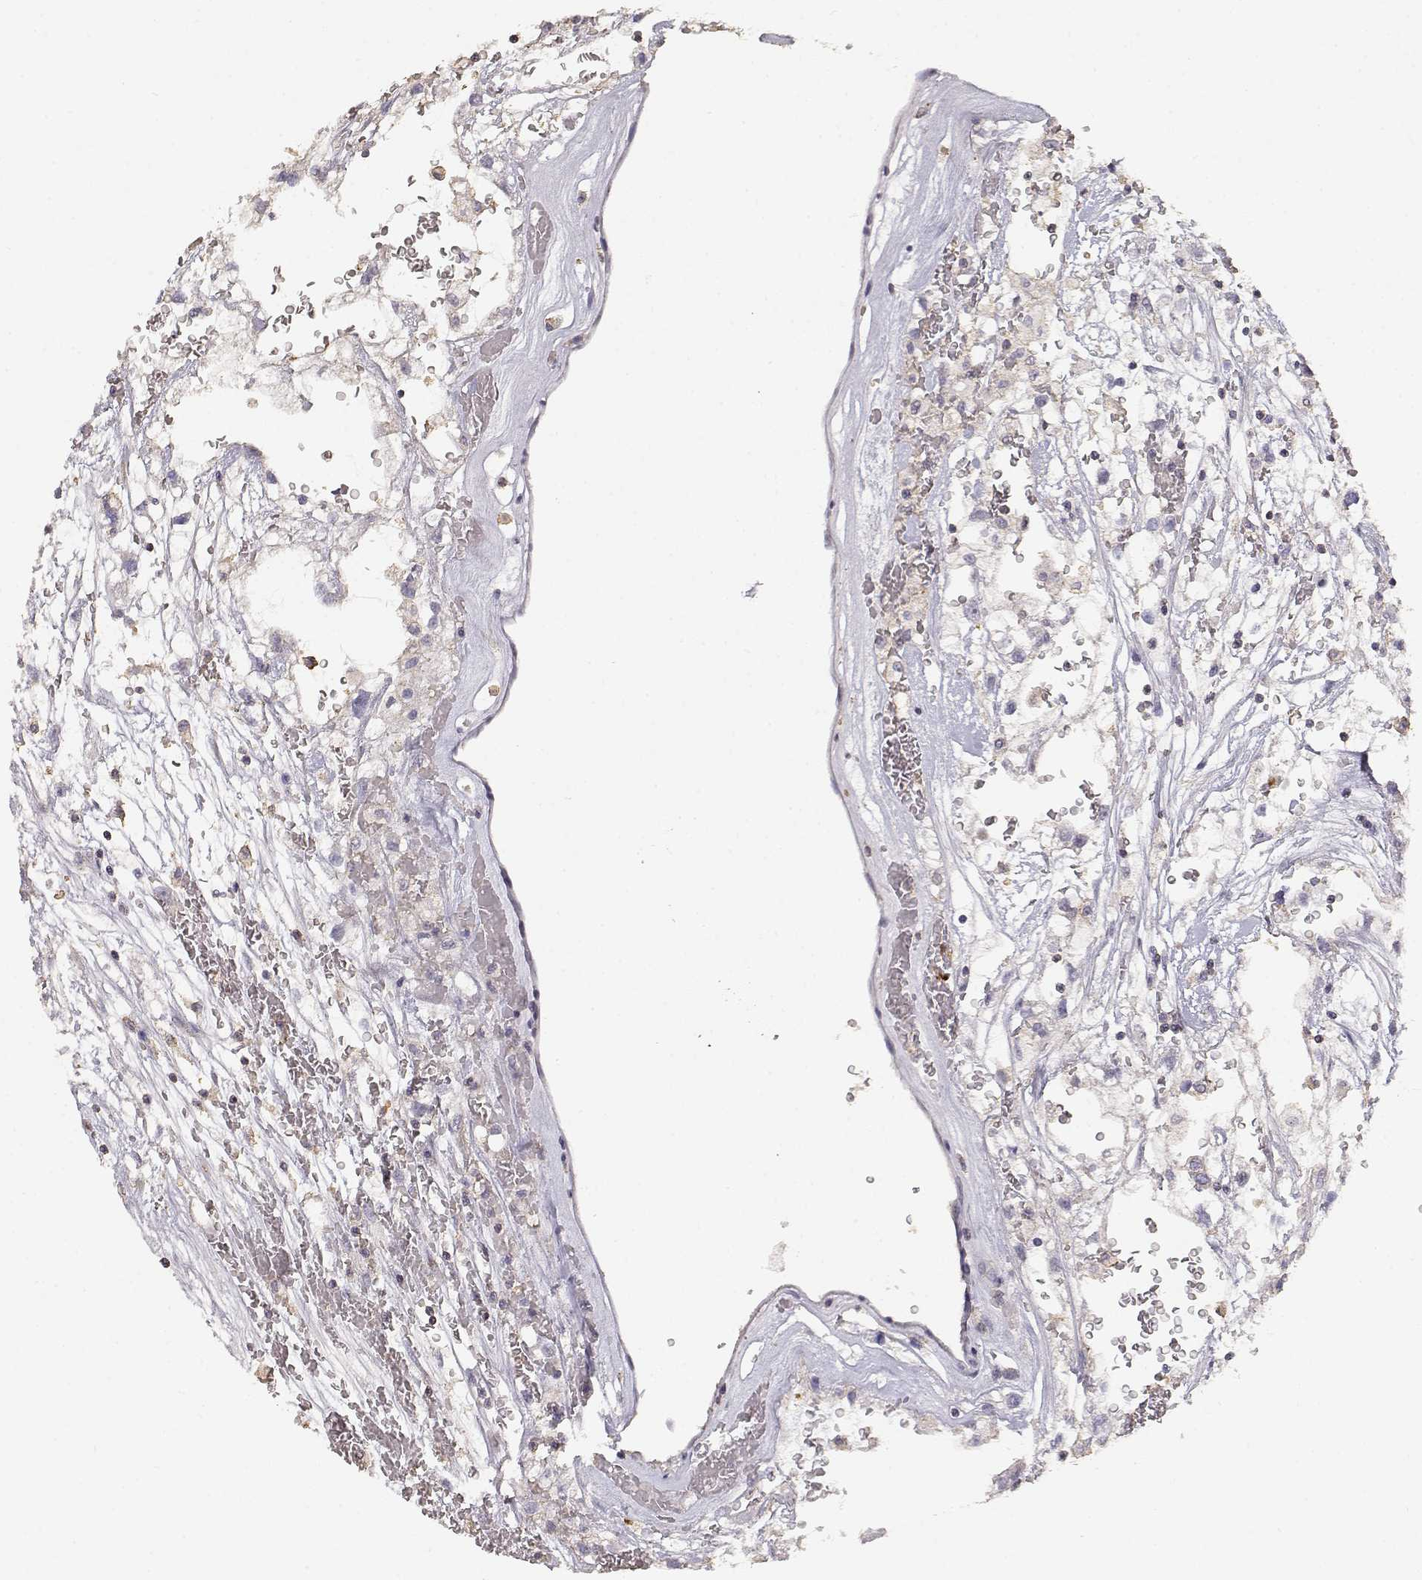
{"staining": {"intensity": "negative", "quantity": "none", "location": "none"}, "tissue": "renal cancer", "cell_type": "Tumor cells", "image_type": "cancer", "snomed": [{"axis": "morphology", "description": "Adenocarcinoma, NOS"}, {"axis": "topography", "description": "Kidney"}], "caption": "IHC of human adenocarcinoma (renal) demonstrates no expression in tumor cells.", "gene": "TNFRSF10C", "patient": {"sex": "male", "age": 59}}